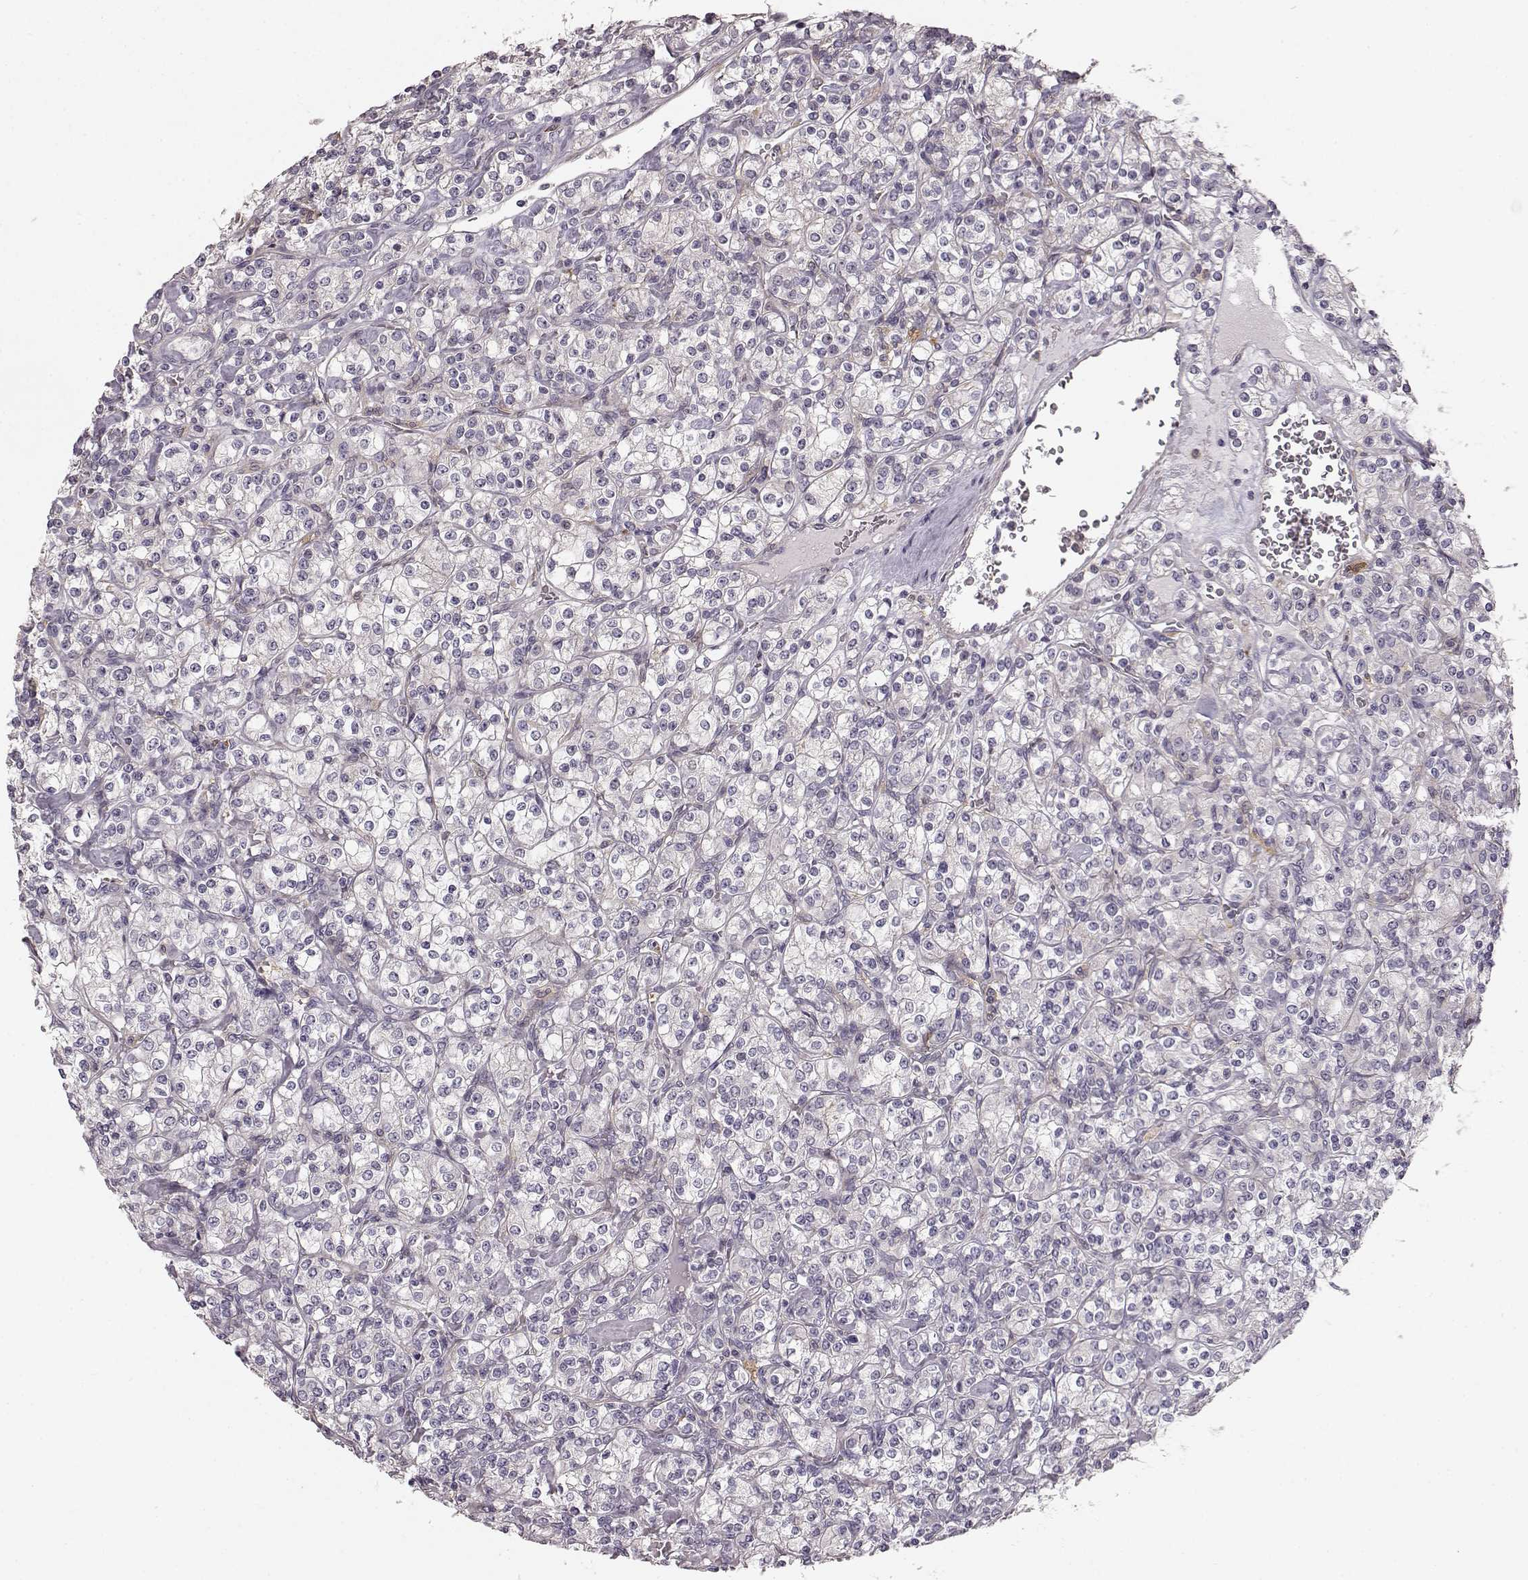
{"staining": {"intensity": "negative", "quantity": "none", "location": "none"}, "tissue": "renal cancer", "cell_type": "Tumor cells", "image_type": "cancer", "snomed": [{"axis": "morphology", "description": "Adenocarcinoma, NOS"}, {"axis": "topography", "description": "Kidney"}], "caption": "A histopathology image of human renal adenocarcinoma is negative for staining in tumor cells.", "gene": "GPR50", "patient": {"sex": "male", "age": 77}}